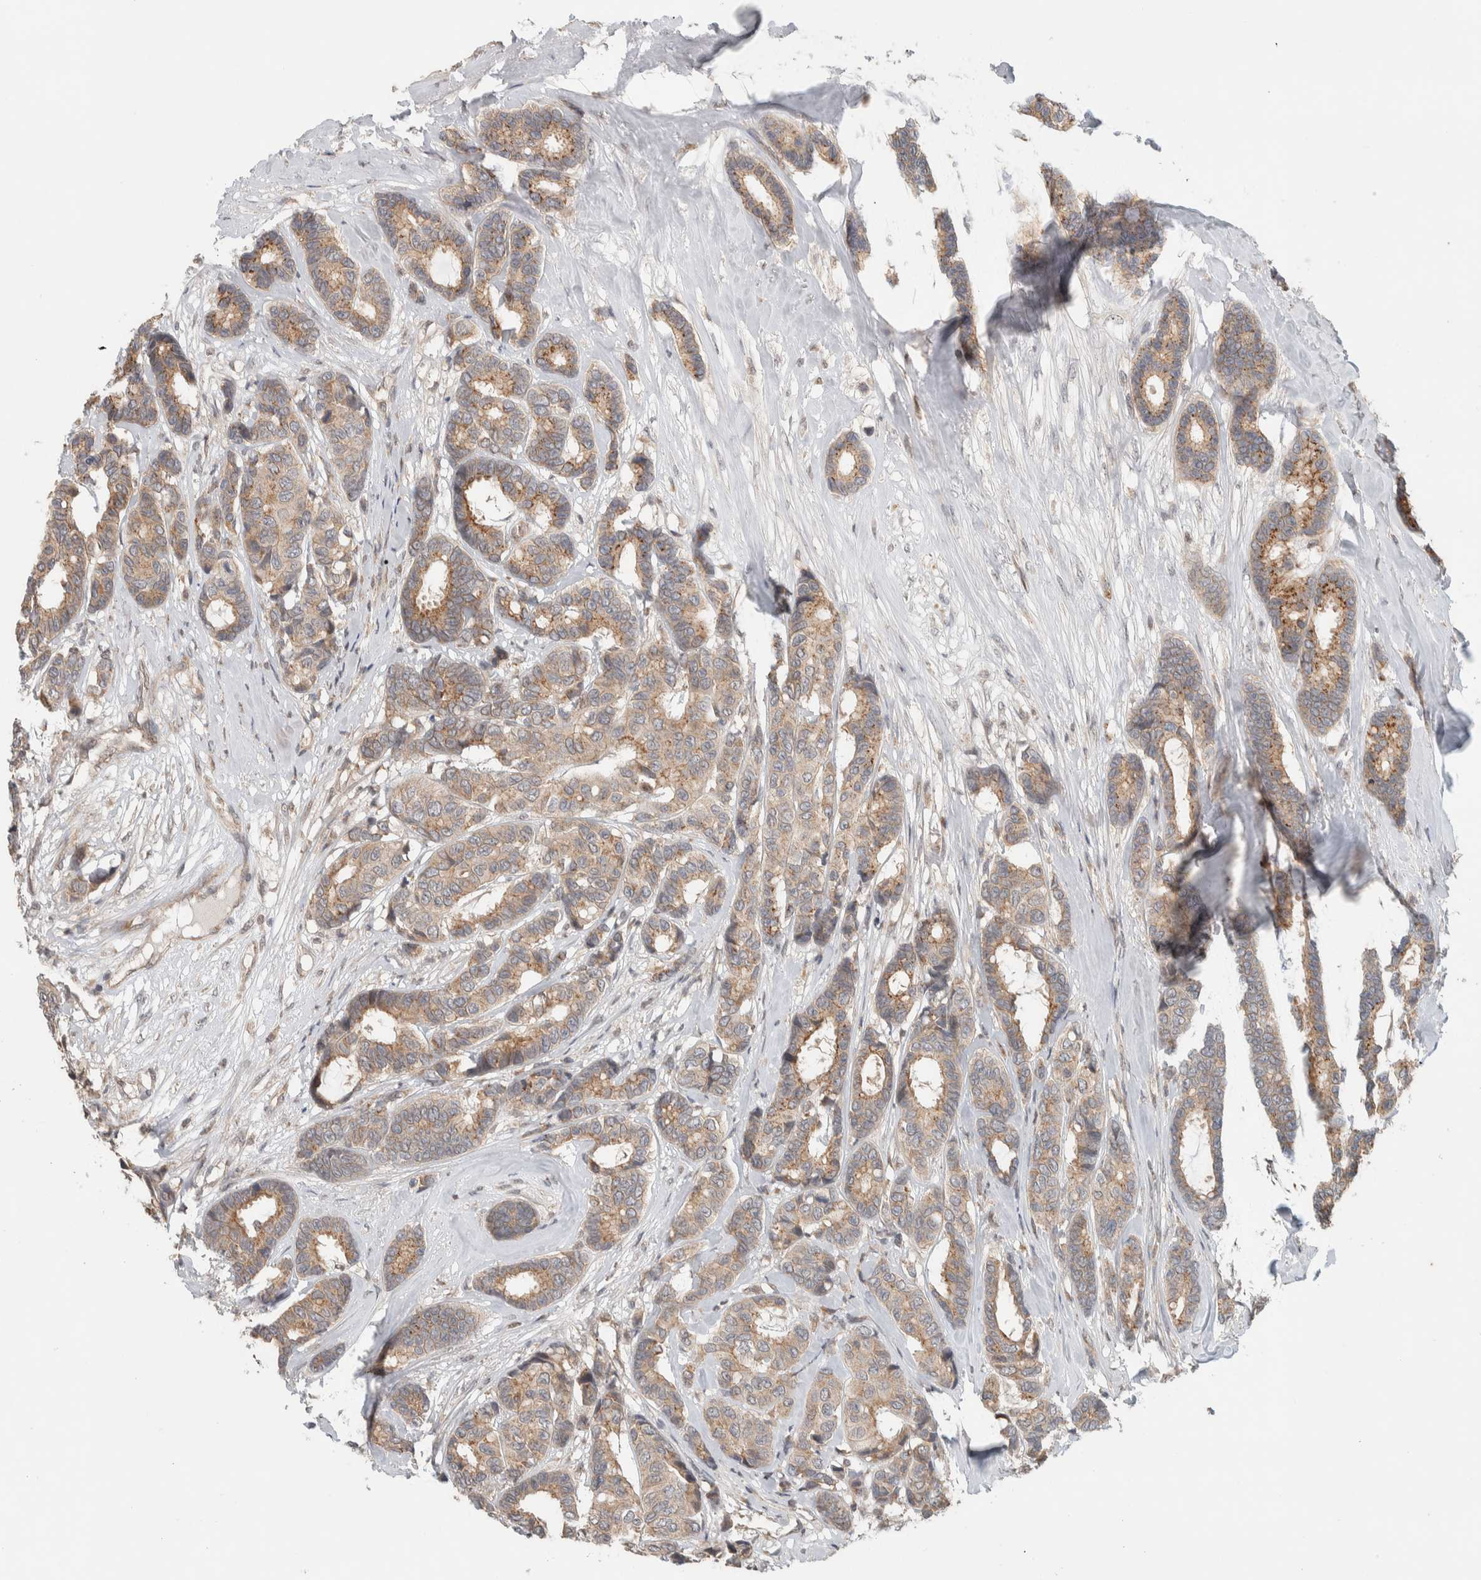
{"staining": {"intensity": "moderate", "quantity": ">75%", "location": "cytoplasmic/membranous"}, "tissue": "breast cancer", "cell_type": "Tumor cells", "image_type": "cancer", "snomed": [{"axis": "morphology", "description": "Duct carcinoma"}, {"axis": "topography", "description": "Breast"}], "caption": "This image demonstrates breast cancer (infiltrating ductal carcinoma) stained with immunohistochemistry to label a protein in brown. The cytoplasmic/membranous of tumor cells show moderate positivity for the protein. Nuclei are counter-stained blue.", "gene": "DEPTOR", "patient": {"sex": "female", "age": 87}}